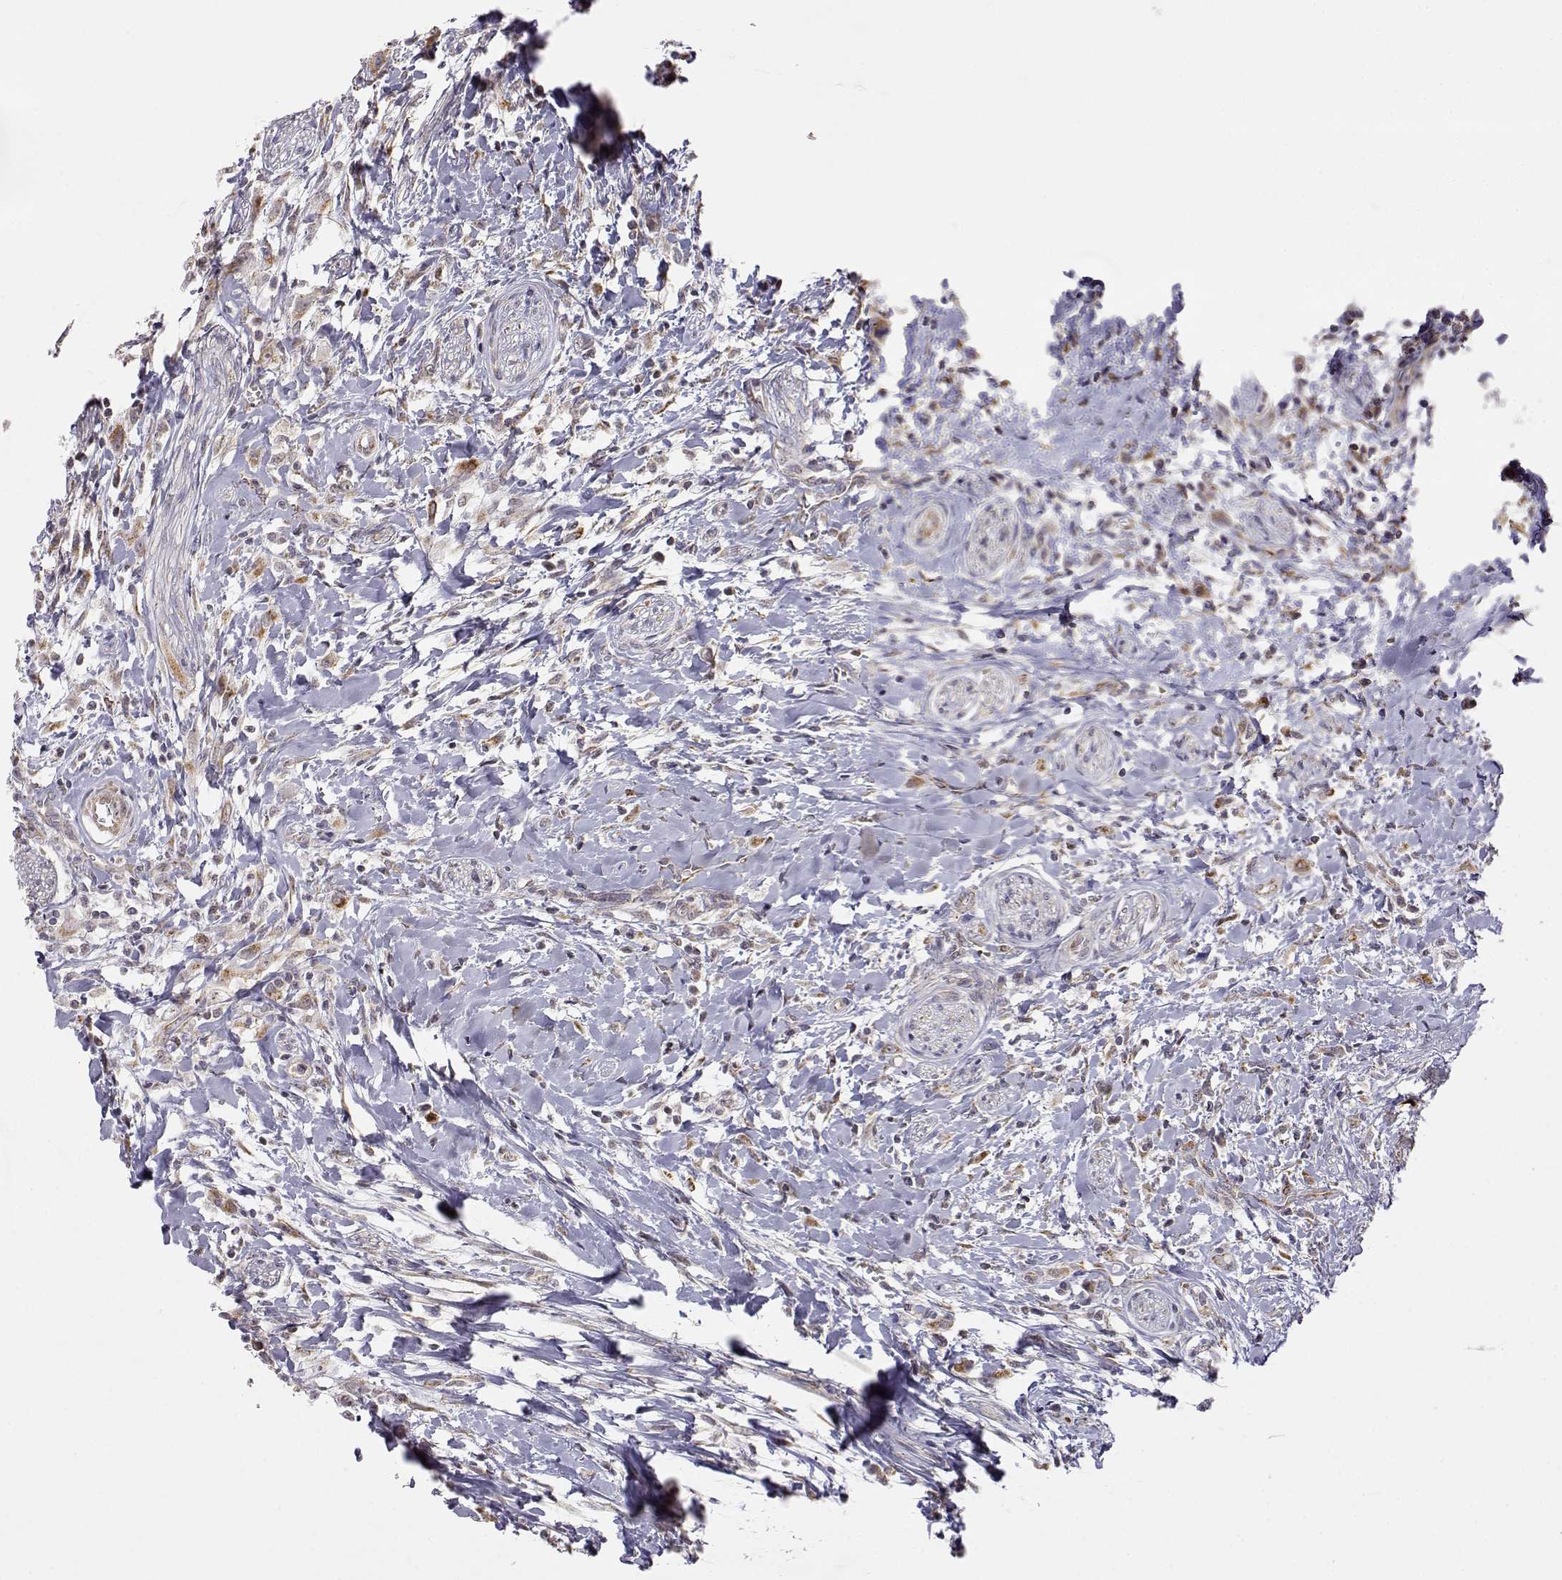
{"staining": {"intensity": "weak", "quantity": ">75%", "location": "cytoplasmic/membranous"}, "tissue": "head and neck cancer", "cell_type": "Tumor cells", "image_type": "cancer", "snomed": [{"axis": "morphology", "description": "Squamous cell carcinoma, NOS"}, {"axis": "morphology", "description": "Squamous cell carcinoma, metastatic, NOS"}, {"axis": "topography", "description": "Oral tissue"}, {"axis": "topography", "description": "Head-Neck"}], "caption": "Protein staining displays weak cytoplasmic/membranous staining in approximately >75% of tumor cells in head and neck squamous cell carcinoma.", "gene": "EXOG", "patient": {"sex": "female", "age": 85}}